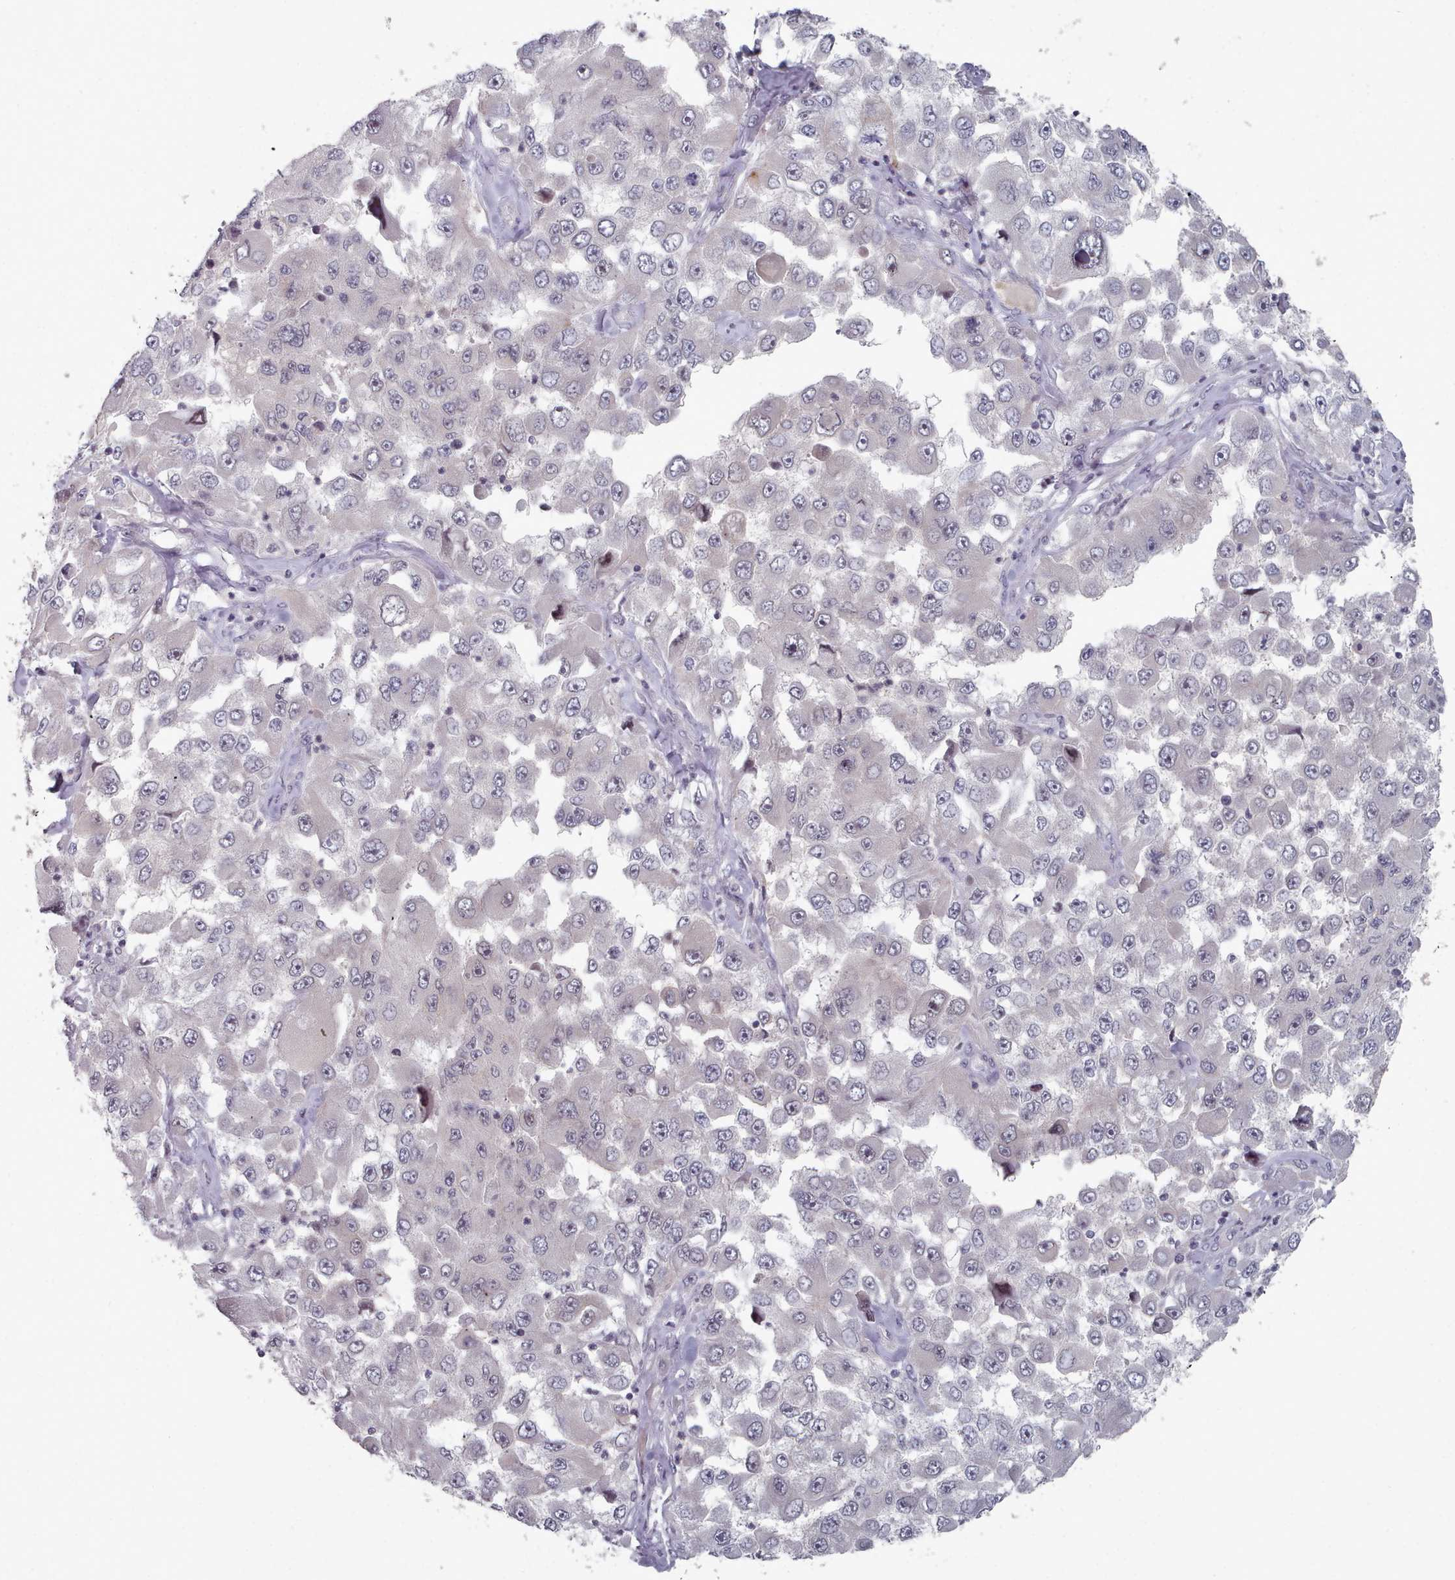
{"staining": {"intensity": "negative", "quantity": "none", "location": "none"}, "tissue": "melanoma", "cell_type": "Tumor cells", "image_type": "cancer", "snomed": [{"axis": "morphology", "description": "Malignant melanoma, Metastatic site"}, {"axis": "topography", "description": "Lymph node"}], "caption": "The image displays no staining of tumor cells in malignant melanoma (metastatic site).", "gene": "HYAL3", "patient": {"sex": "male", "age": 62}}